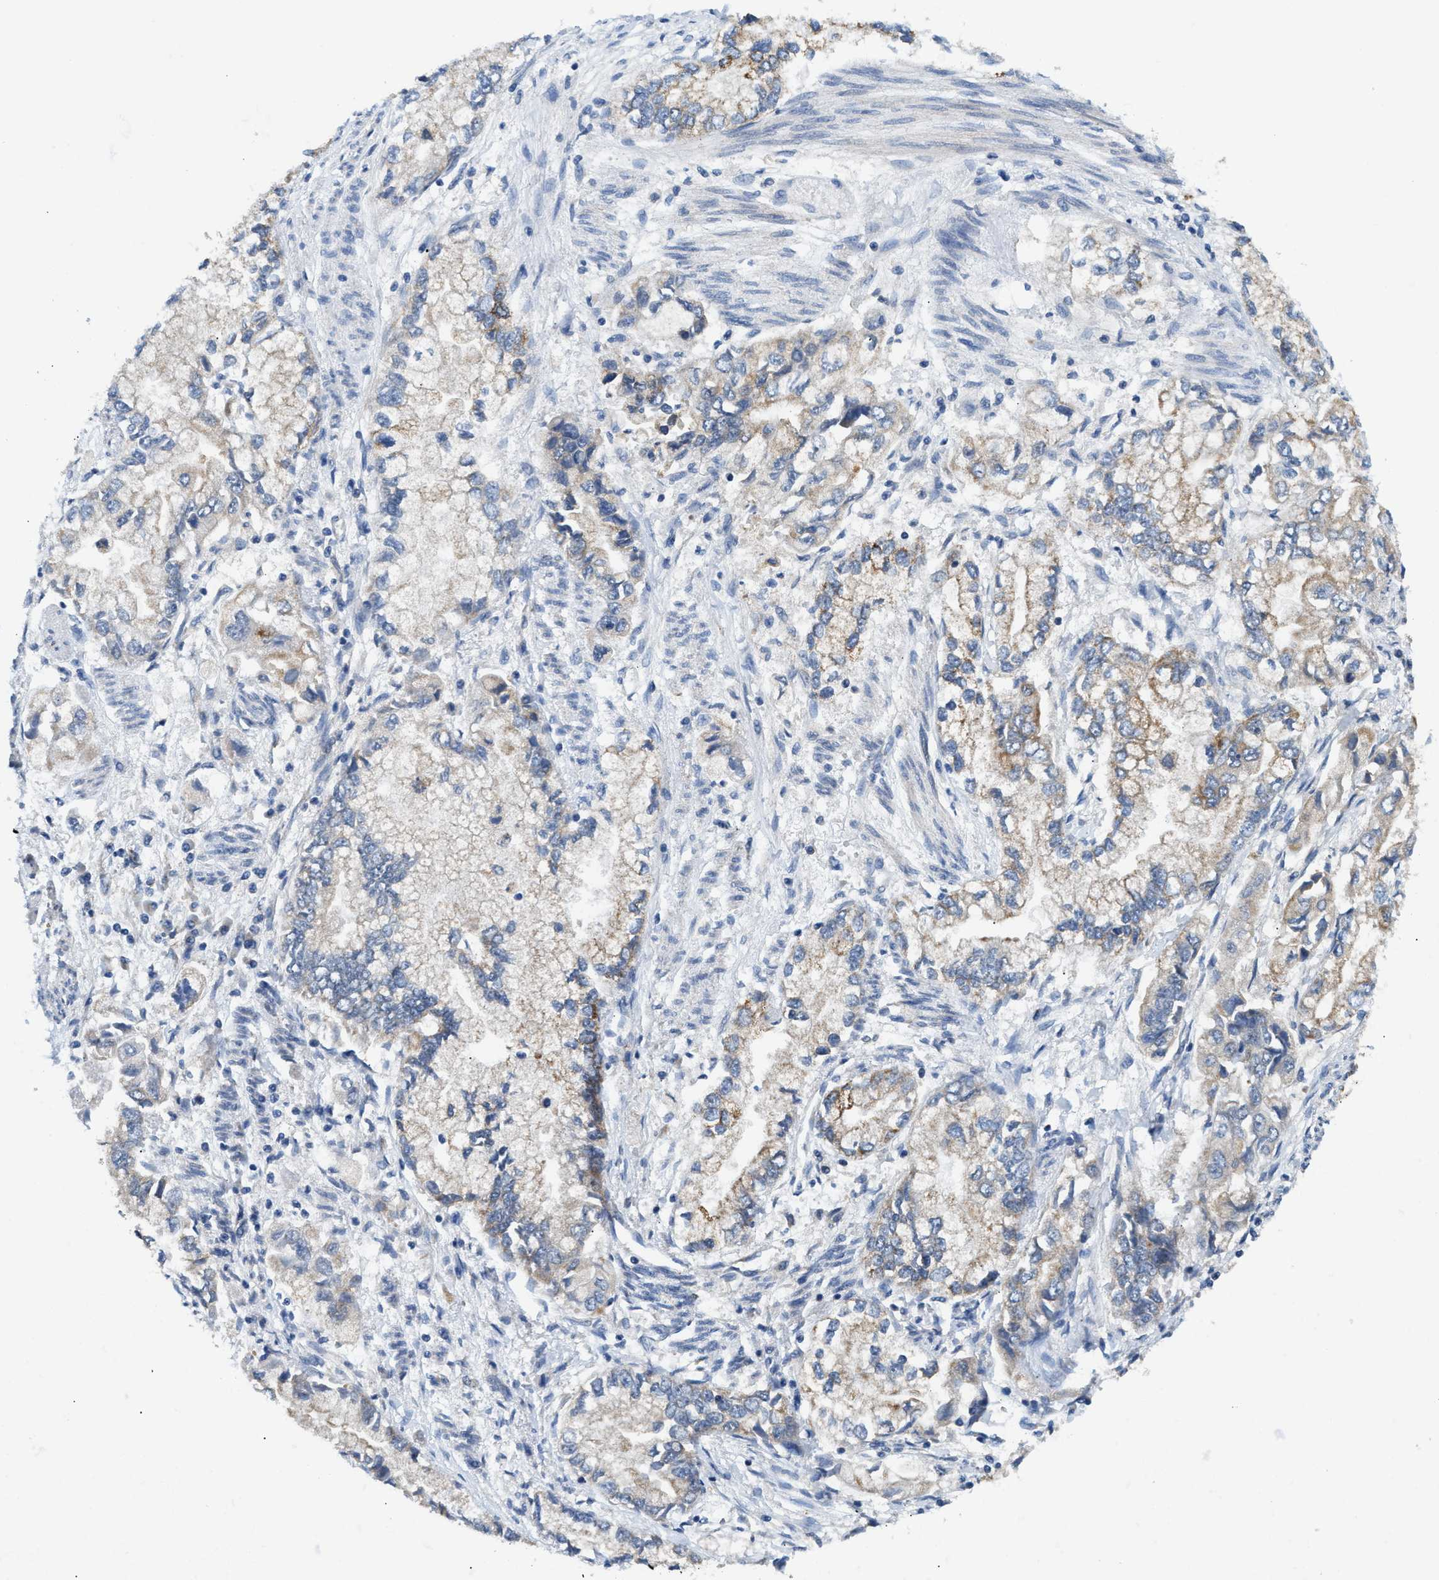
{"staining": {"intensity": "moderate", "quantity": "<25%", "location": "cytoplasmic/membranous"}, "tissue": "stomach cancer", "cell_type": "Tumor cells", "image_type": "cancer", "snomed": [{"axis": "morphology", "description": "Normal tissue, NOS"}, {"axis": "morphology", "description": "Adenocarcinoma, NOS"}, {"axis": "topography", "description": "Stomach"}], "caption": "Tumor cells show low levels of moderate cytoplasmic/membranous positivity in approximately <25% of cells in stomach cancer (adenocarcinoma).", "gene": "CCM2", "patient": {"sex": "male", "age": 62}}